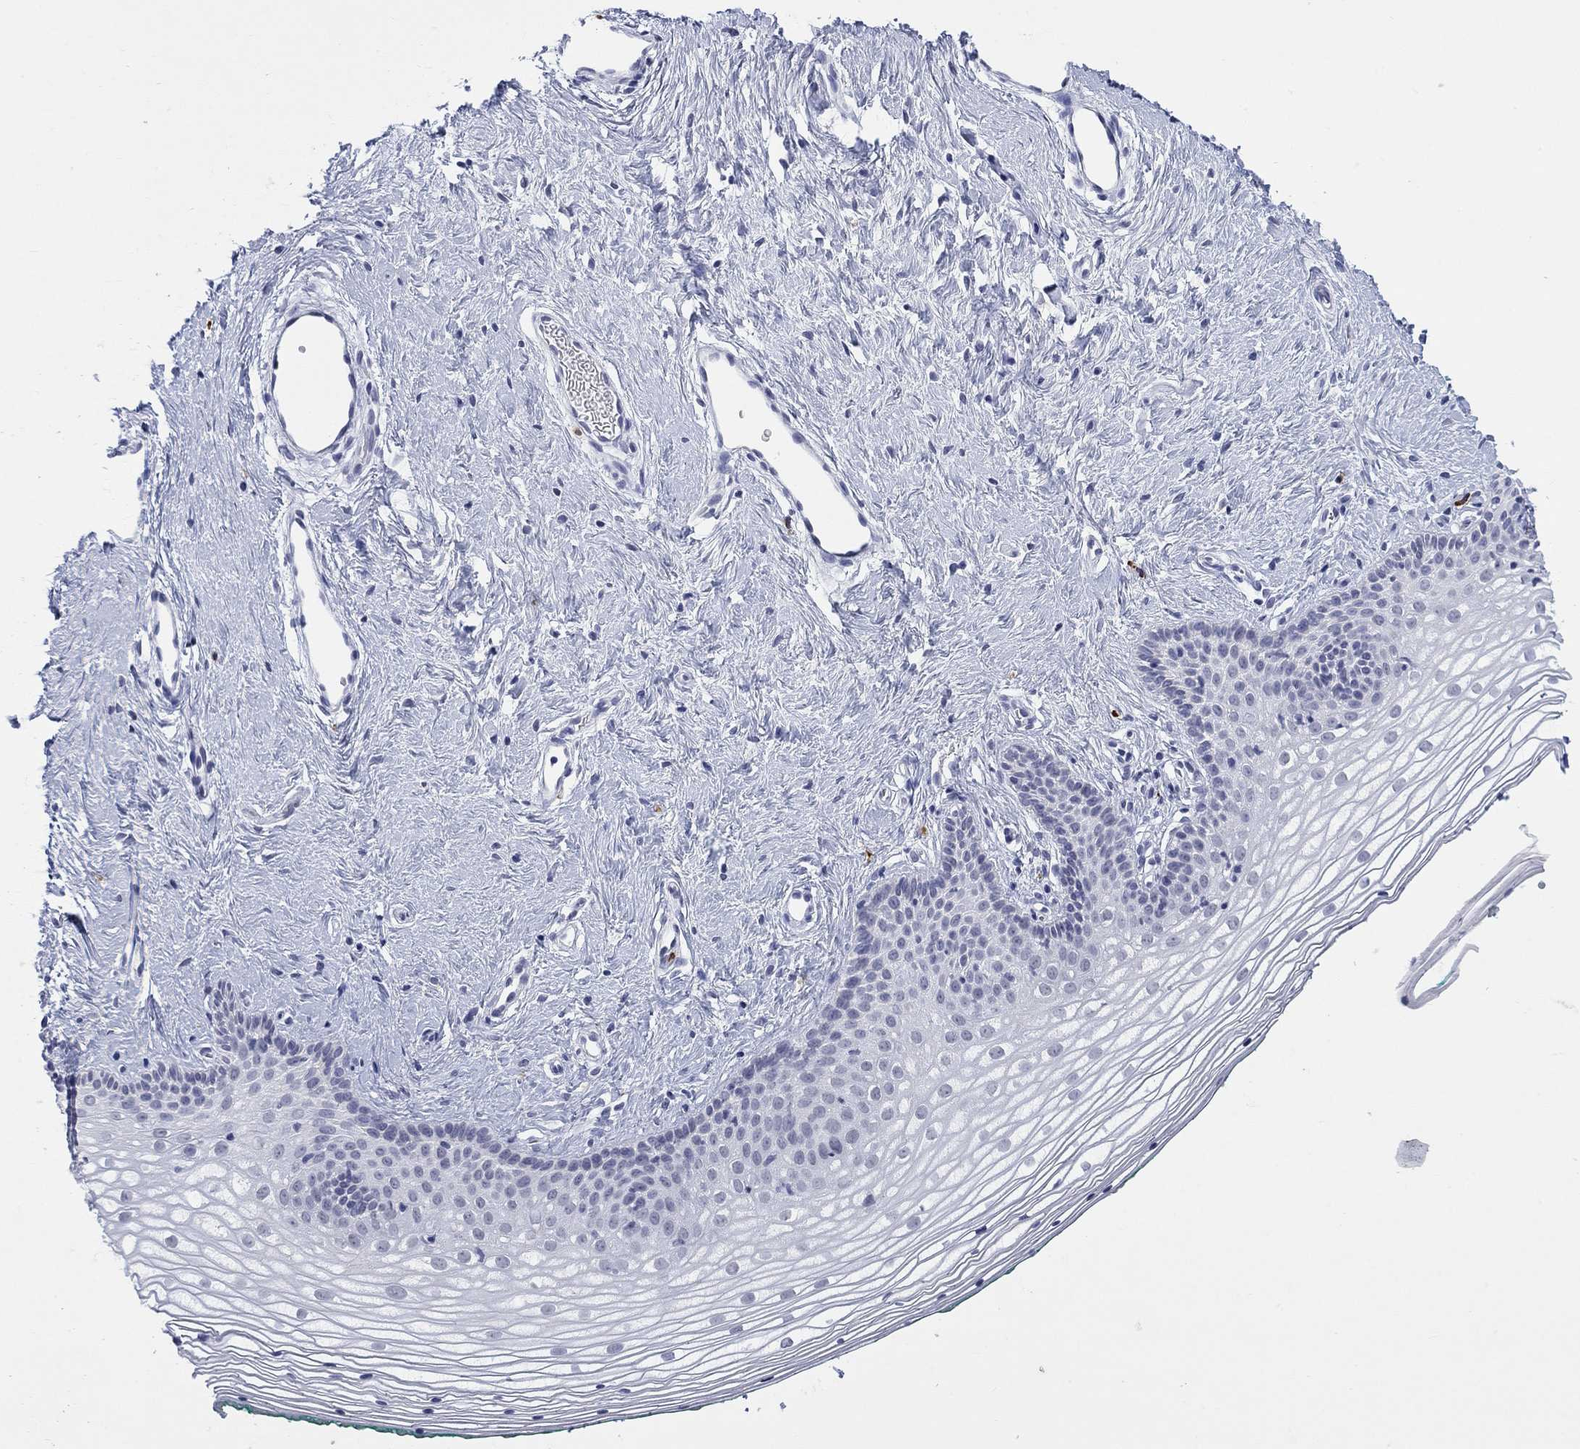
{"staining": {"intensity": "negative", "quantity": "none", "location": "none"}, "tissue": "vagina", "cell_type": "Squamous epithelial cells", "image_type": "normal", "snomed": [{"axis": "morphology", "description": "Normal tissue, NOS"}, {"axis": "topography", "description": "Vagina"}], "caption": "High magnification brightfield microscopy of benign vagina stained with DAB (brown) and counterstained with hematoxylin (blue): squamous epithelial cells show no significant staining.", "gene": "ECEL1", "patient": {"sex": "female", "age": 36}}